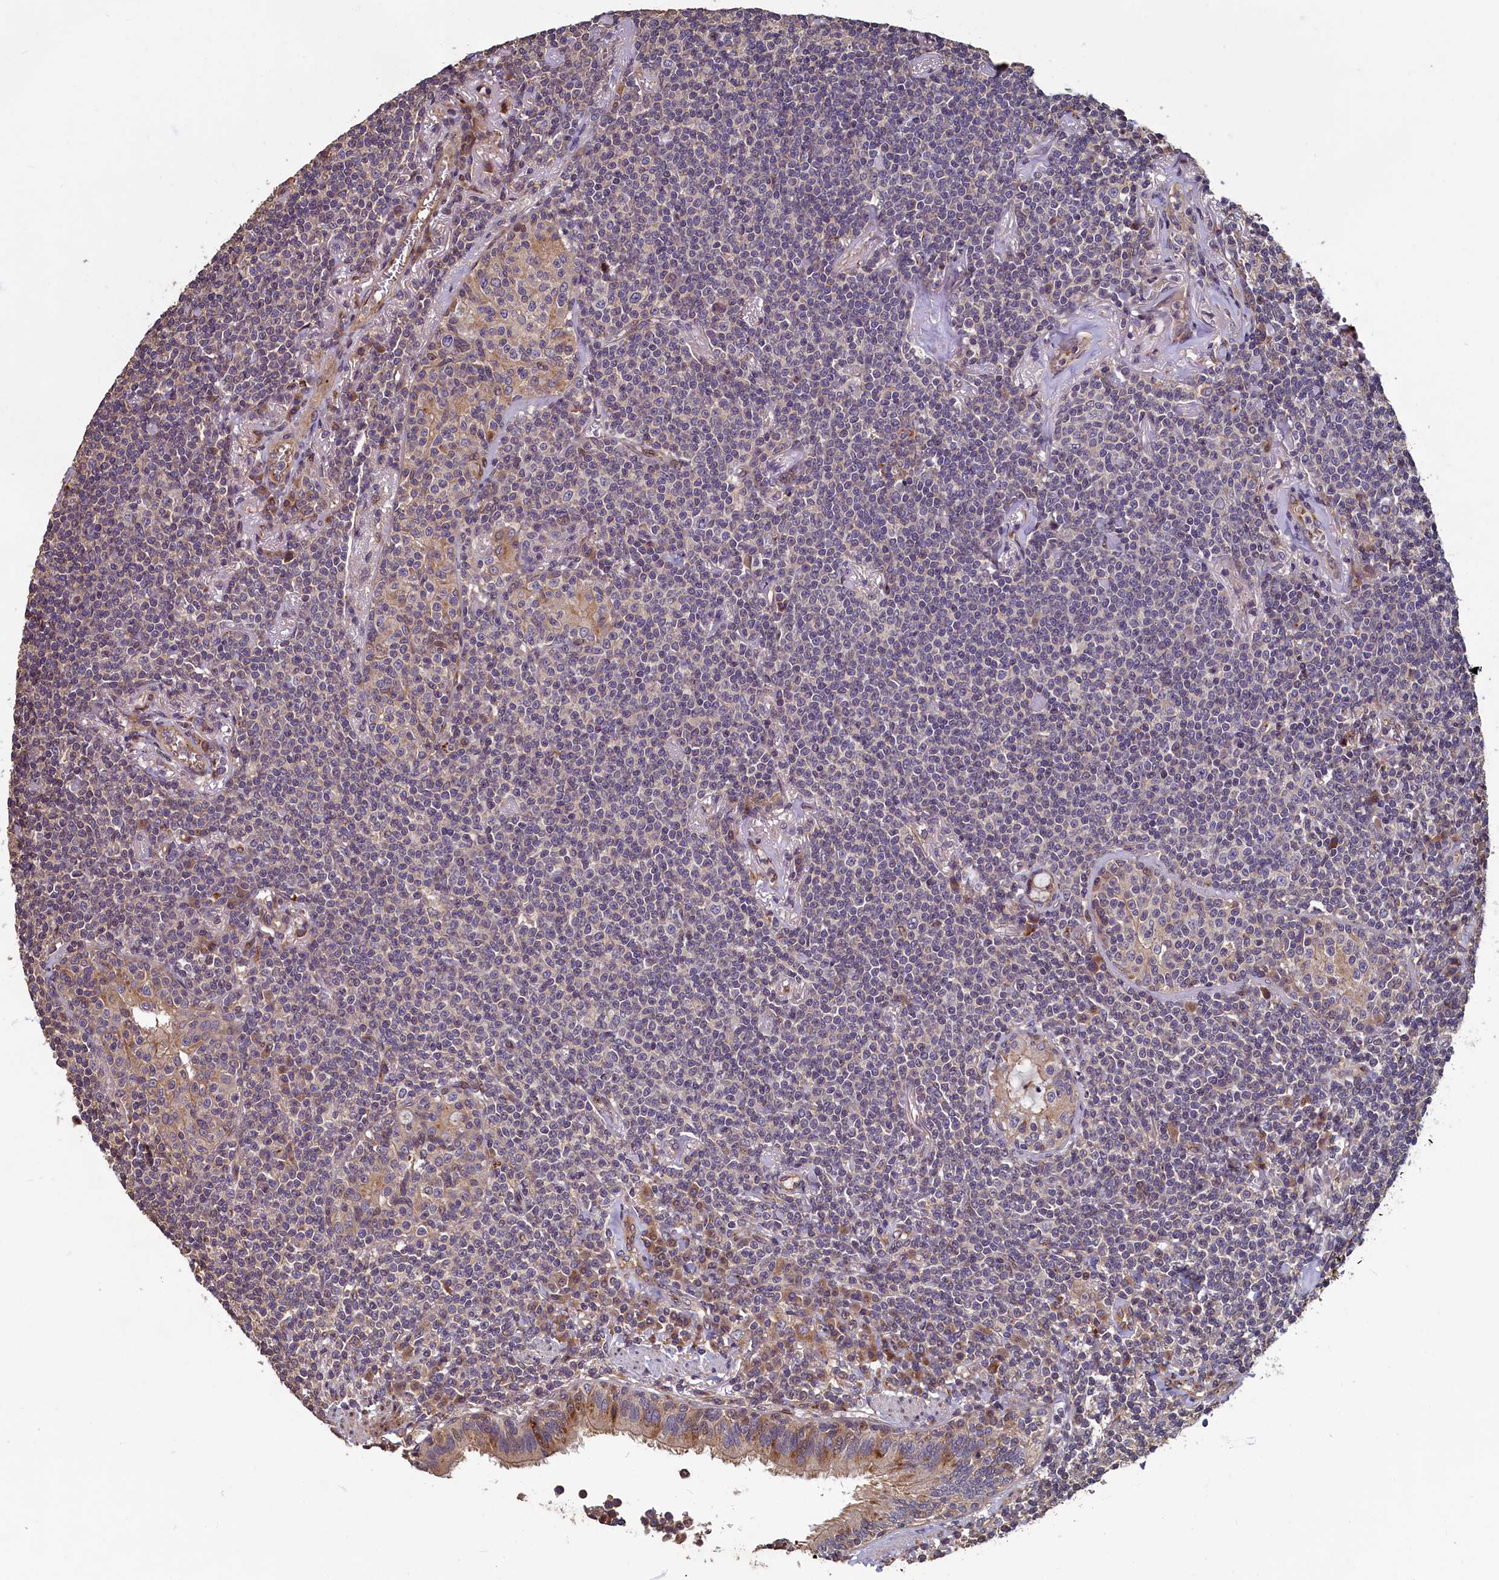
{"staining": {"intensity": "weak", "quantity": "<25%", "location": "cytoplasmic/membranous"}, "tissue": "lymphoma", "cell_type": "Tumor cells", "image_type": "cancer", "snomed": [{"axis": "morphology", "description": "Malignant lymphoma, non-Hodgkin's type, Low grade"}, {"axis": "topography", "description": "Lung"}], "caption": "Immunohistochemistry micrograph of neoplastic tissue: human malignant lymphoma, non-Hodgkin's type (low-grade) stained with DAB (3,3'-diaminobenzidine) displays no significant protein staining in tumor cells.", "gene": "TMEM181", "patient": {"sex": "female", "age": 71}}